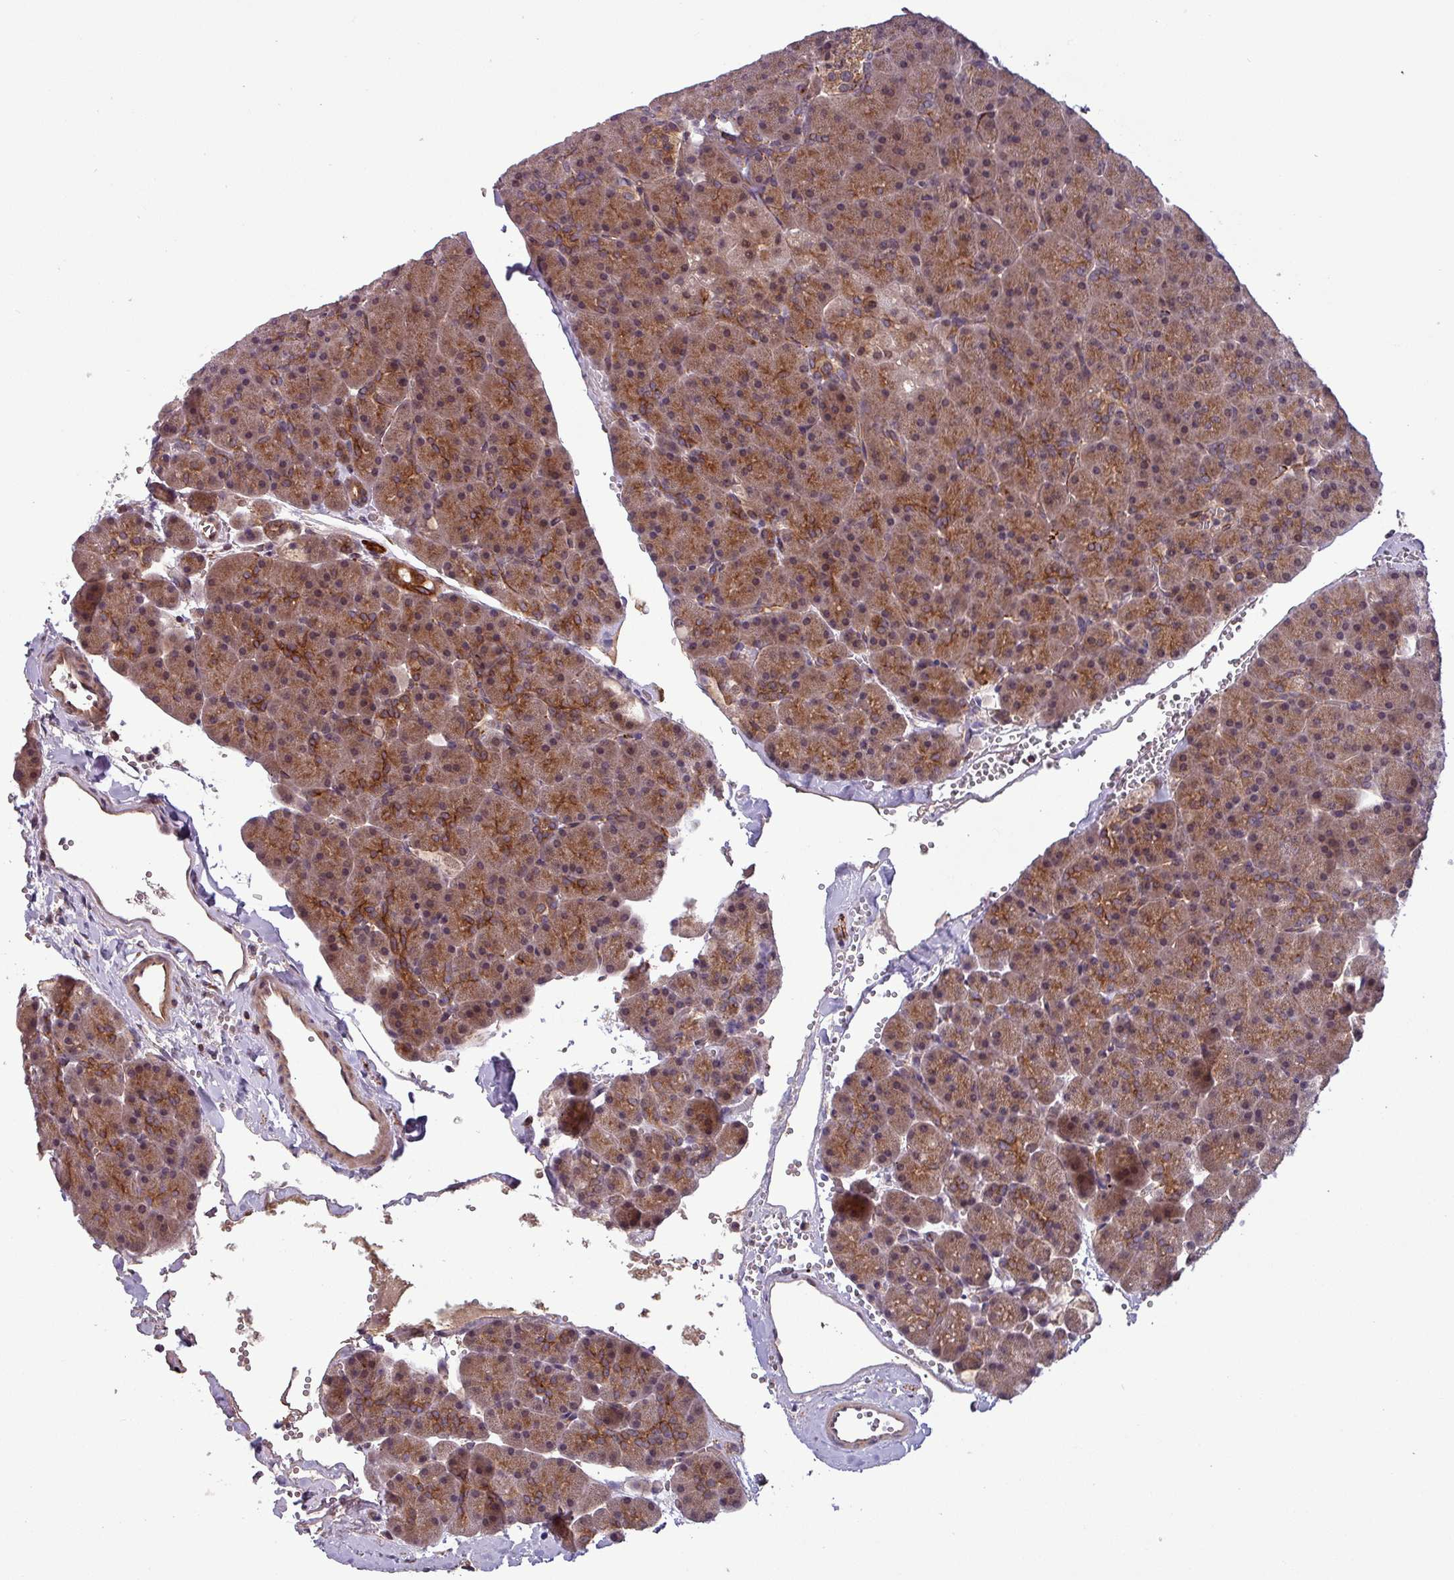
{"staining": {"intensity": "moderate", "quantity": ">75%", "location": "cytoplasmic/membranous,nuclear"}, "tissue": "pancreas", "cell_type": "Exocrine glandular cells", "image_type": "normal", "snomed": [{"axis": "morphology", "description": "Normal tissue, NOS"}, {"axis": "topography", "description": "Pancreas"}], "caption": "Benign pancreas reveals moderate cytoplasmic/membranous,nuclear staining in about >75% of exocrine glandular cells (Brightfield microscopy of DAB IHC at high magnification)..", "gene": "PUS1", "patient": {"sex": "male", "age": 36}}